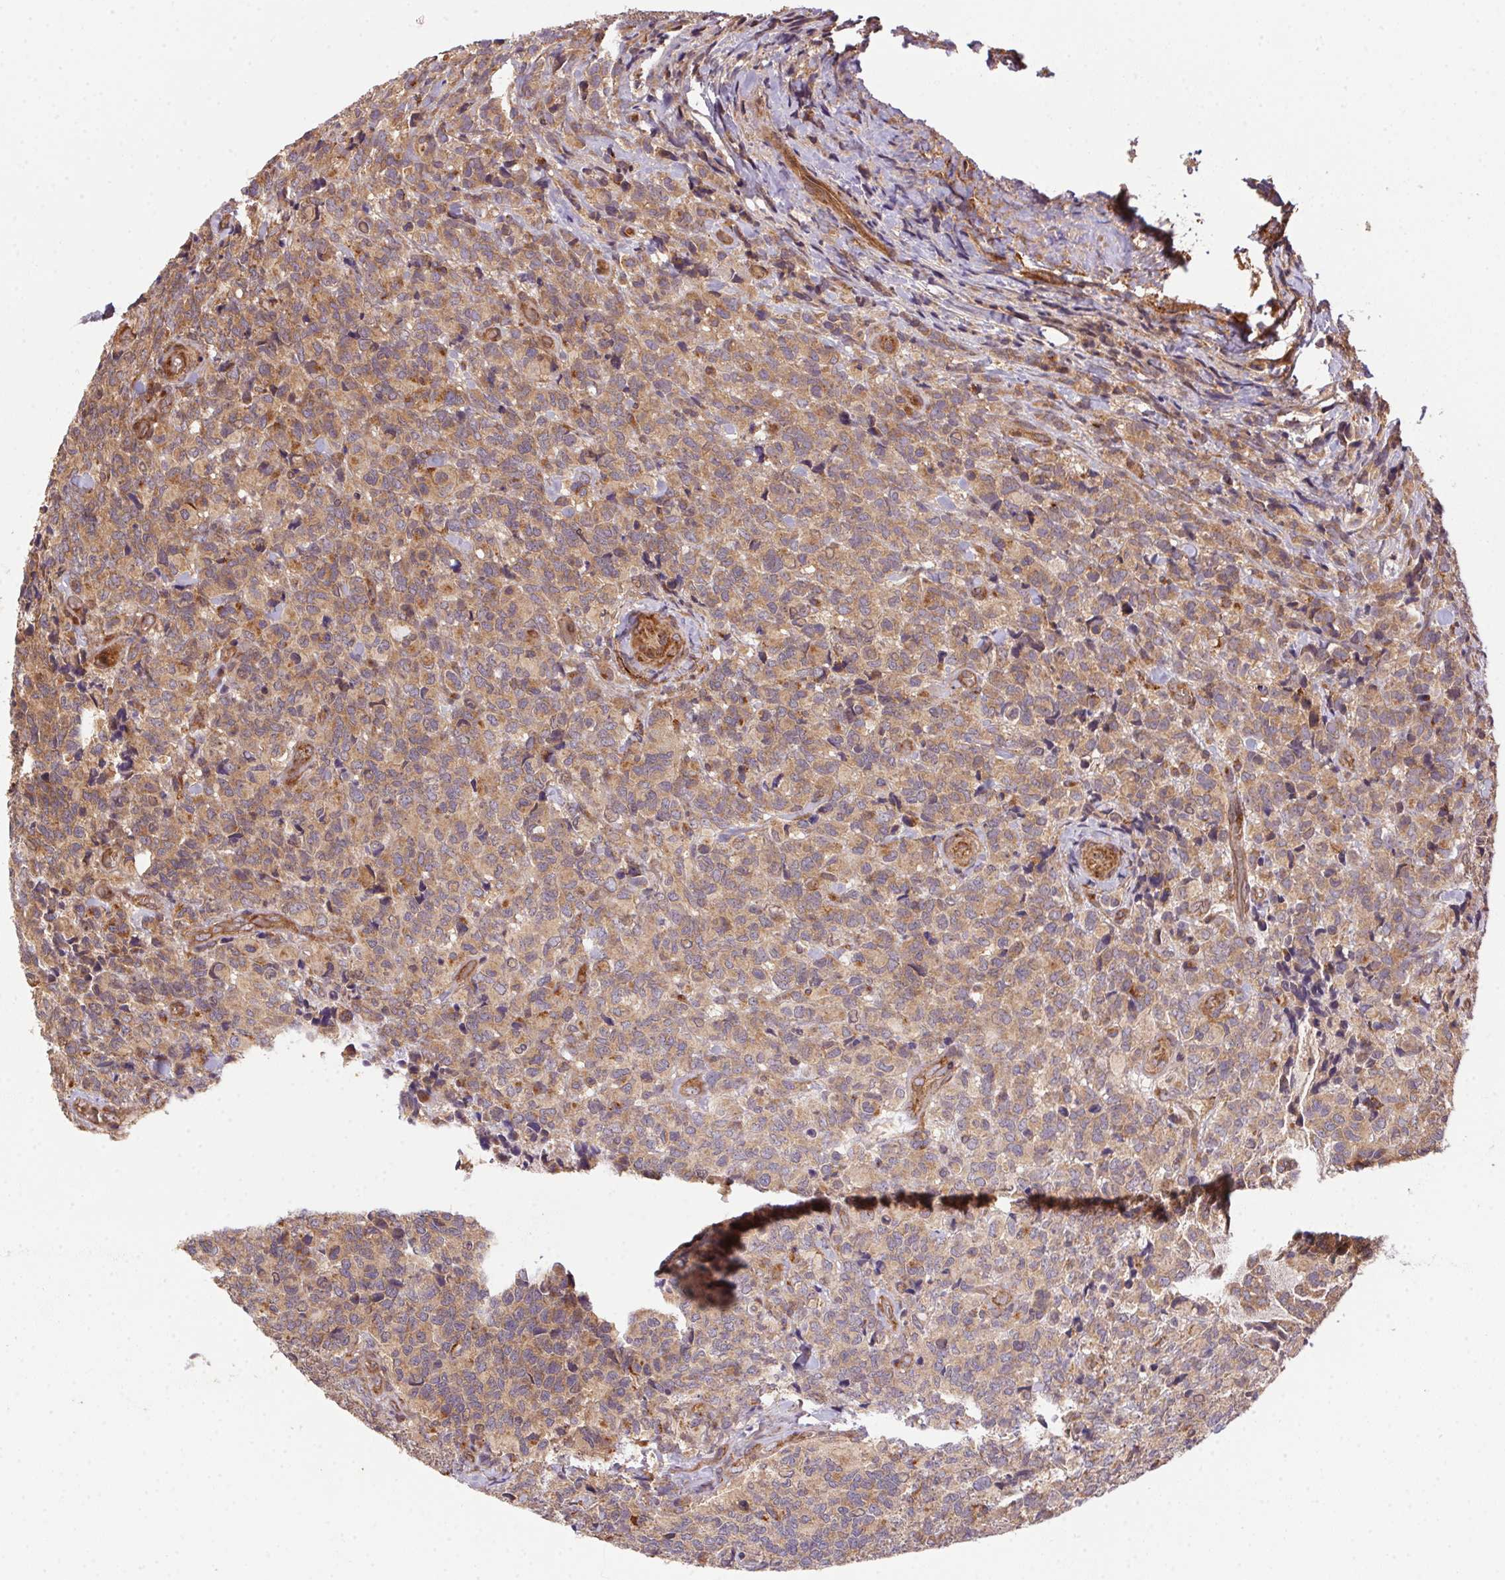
{"staining": {"intensity": "moderate", "quantity": "25%-75%", "location": "cytoplasmic/membranous"}, "tissue": "glioma", "cell_type": "Tumor cells", "image_type": "cancer", "snomed": [{"axis": "morphology", "description": "Glioma, malignant, High grade"}, {"axis": "topography", "description": "Brain"}], "caption": "There is medium levels of moderate cytoplasmic/membranous staining in tumor cells of glioma, as demonstrated by immunohistochemical staining (brown color).", "gene": "USE1", "patient": {"sex": "male", "age": 39}}